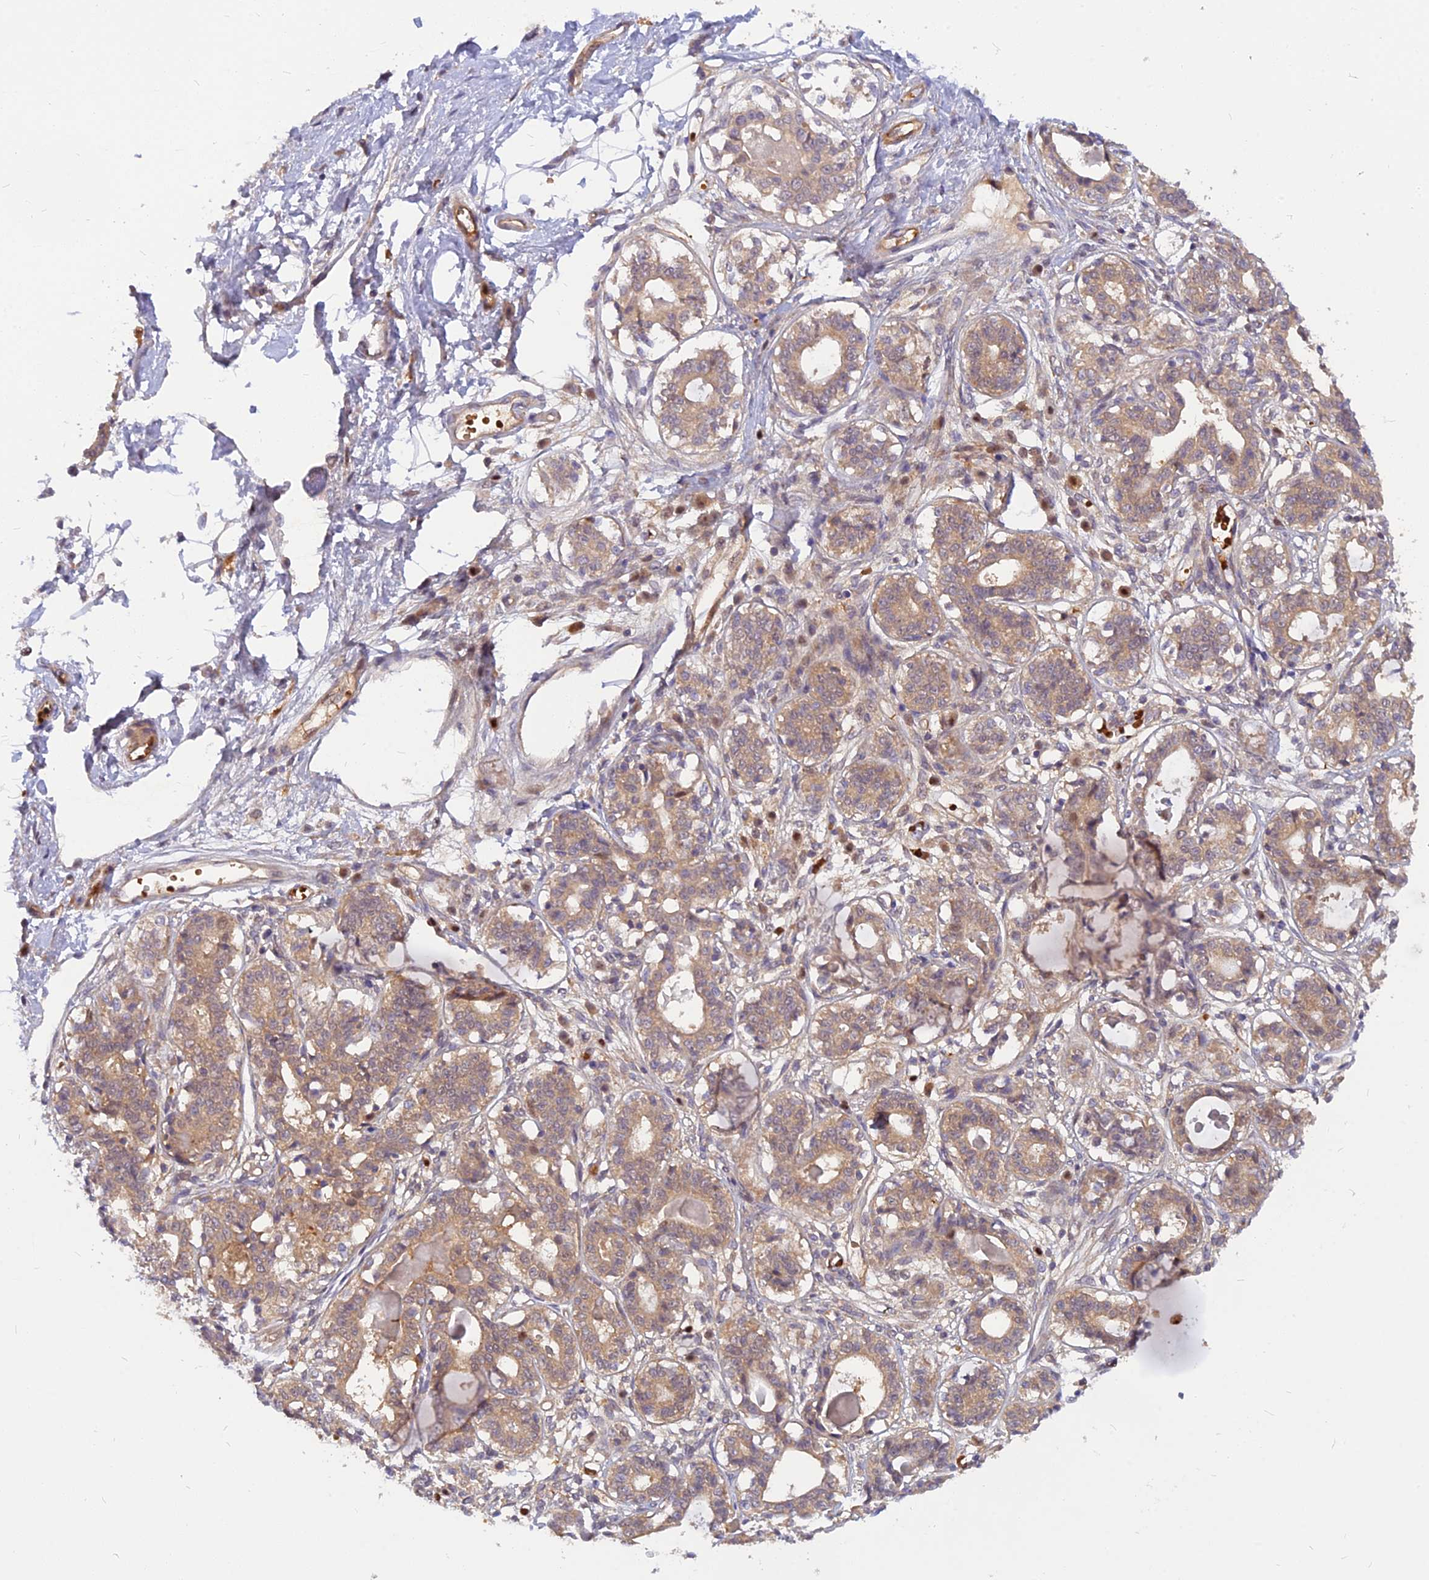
{"staining": {"intensity": "negative", "quantity": "none", "location": "none"}, "tissue": "breast", "cell_type": "Adipocytes", "image_type": "normal", "snomed": [{"axis": "morphology", "description": "Normal tissue, NOS"}, {"axis": "topography", "description": "Breast"}], "caption": "Immunohistochemistry (IHC) of unremarkable breast demonstrates no positivity in adipocytes. (DAB (3,3'-diaminobenzidine) immunohistochemistry (IHC) with hematoxylin counter stain).", "gene": "ARL2BP", "patient": {"sex": "female", "age": 45}}